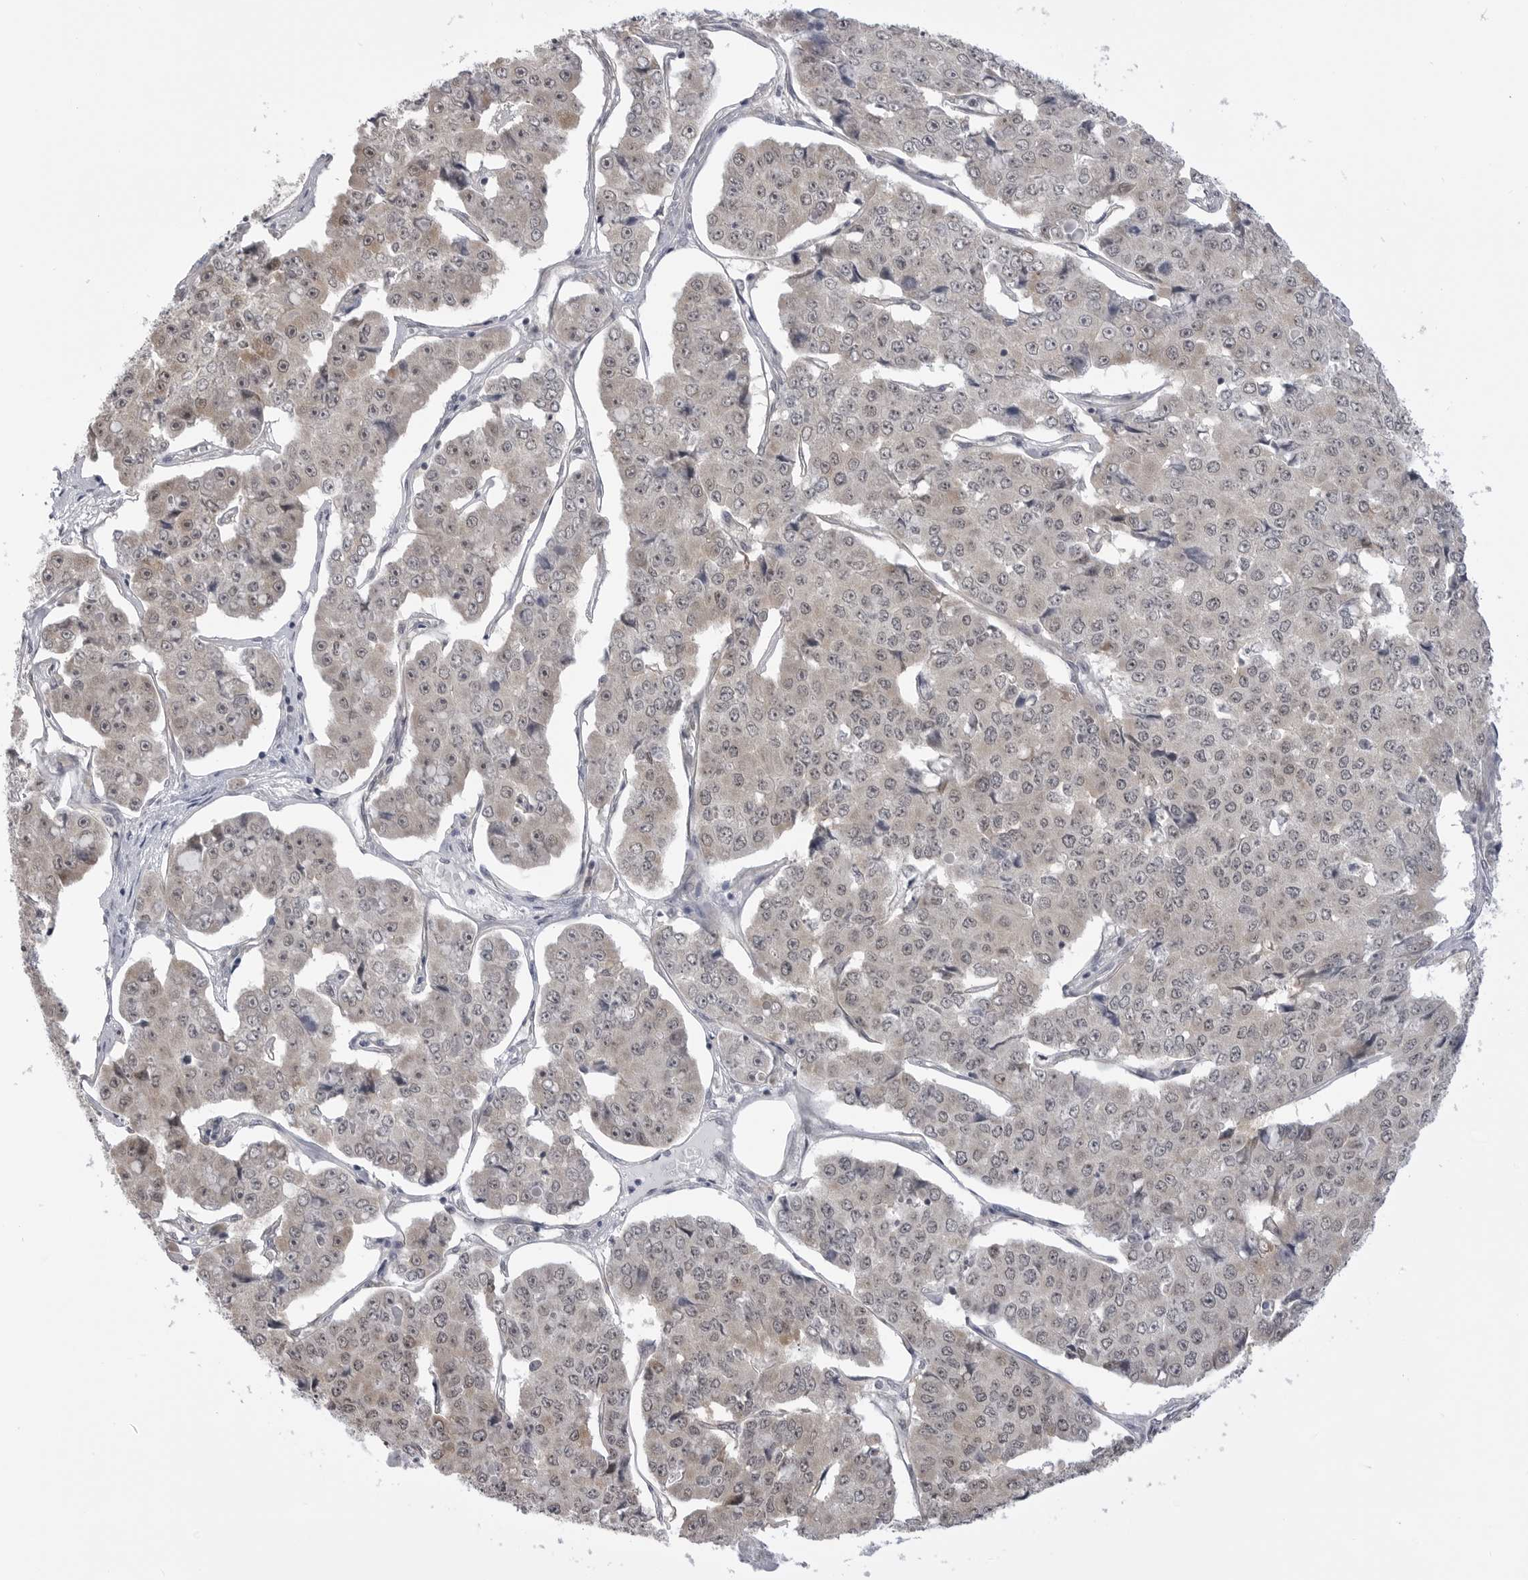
{"staining": {"intensity": "weak", "quantity": "<25%", "location": "cytoplasmic/membranous"}, "tissue": "pancreatic cancer", "cell_type": "Tumor cells", "image_type": "cancer", "snomed": [{"axis": "morphology", "description": "Adenocarcinoma, NOS"}, {"axis": "topography", "description": "Pancreas"}], "caption": "Pancreatic cancer stained for a protein using immunohistochemistry (IHC) demonstrates no expression tumor cells.", "gene": "FH", "patient": {"sex": "male", "age": 50}}